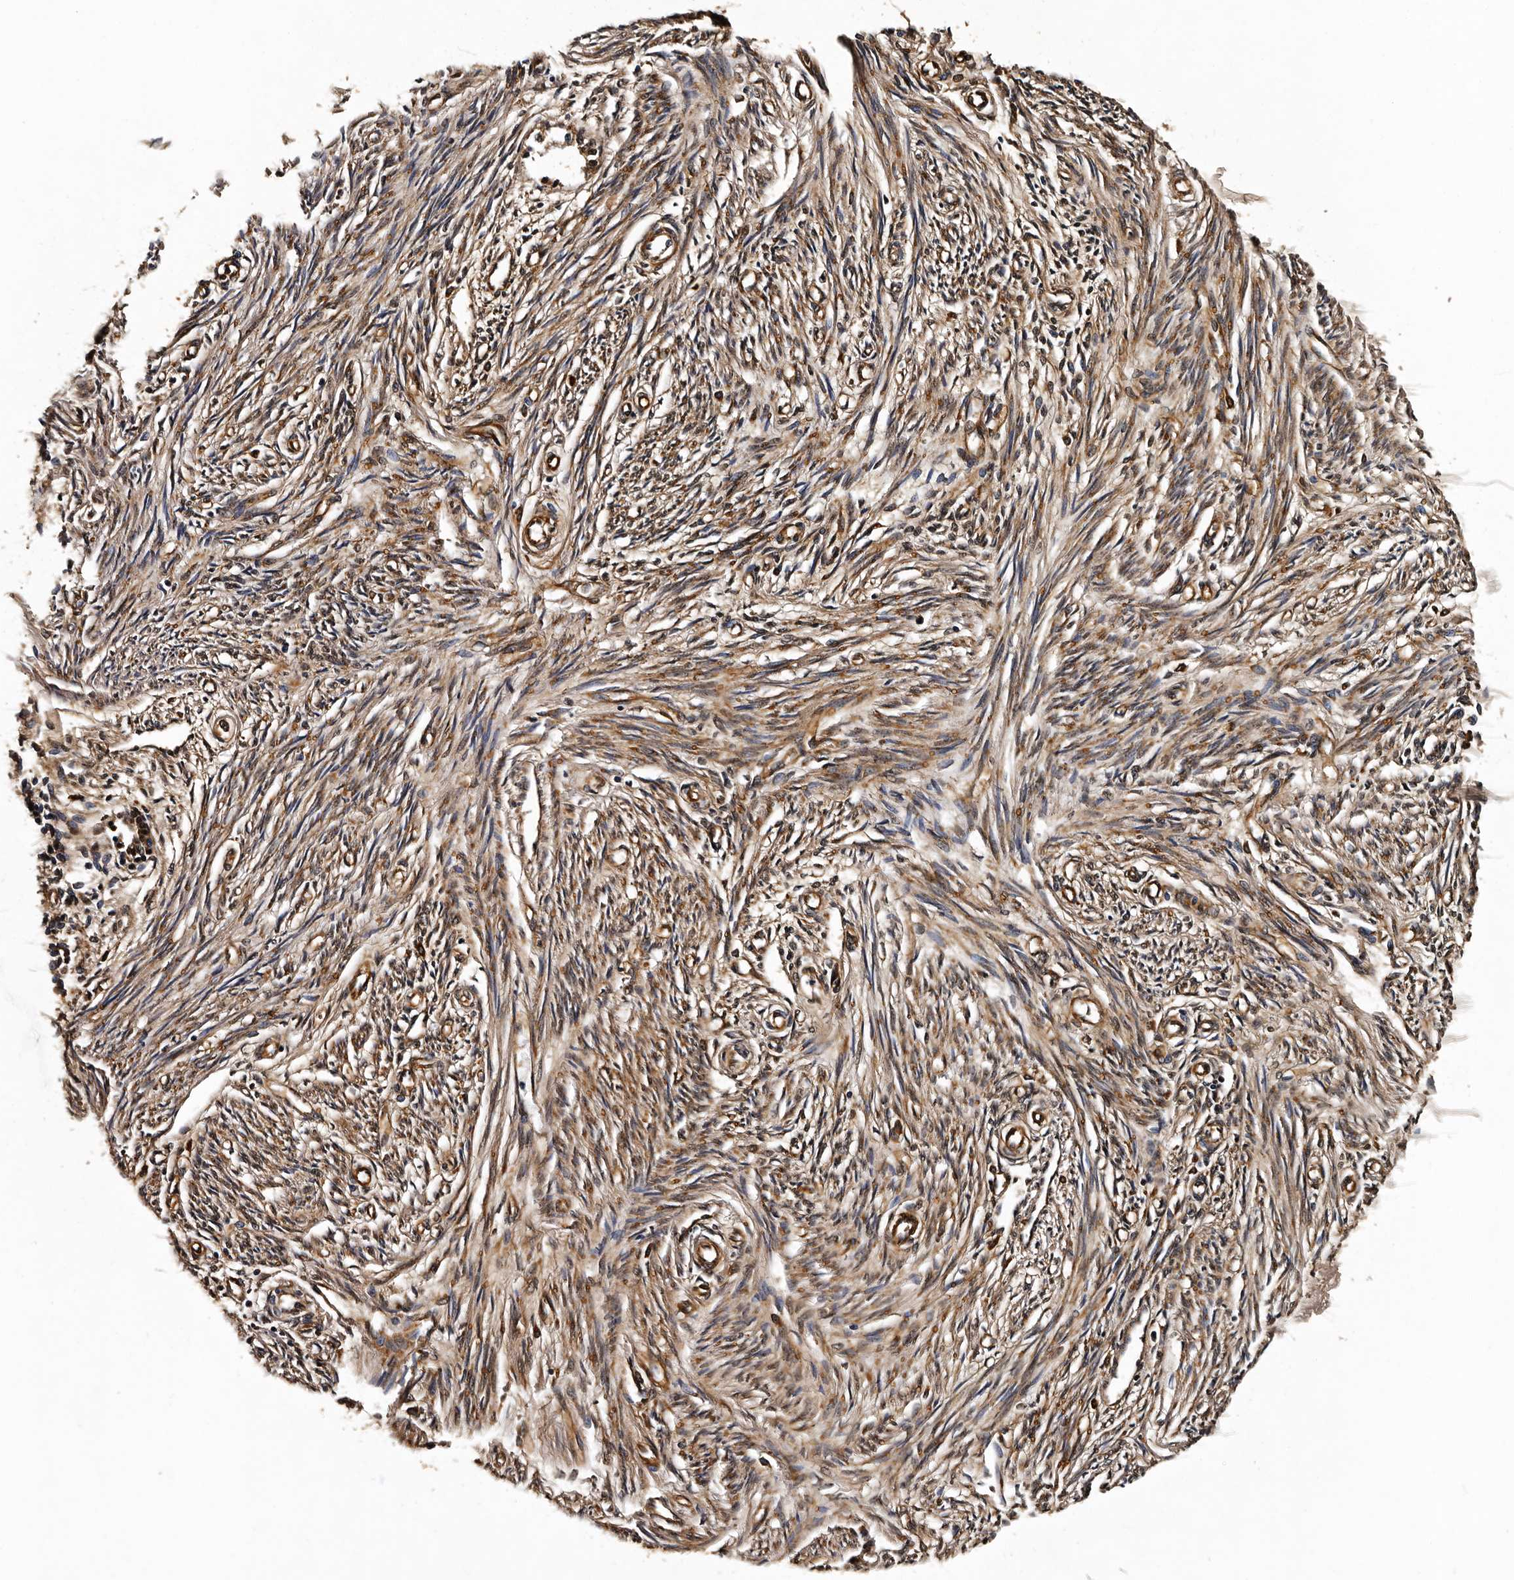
{"staining": {"intensity": "moderate", "quantity": "25%-75%", "location": "cytoplasmic/membranous"}, "tissue": "endometrium", "cell_type": "Cells in endometrial stroma", "image_type": "normal", "snomed": [{"axis": "morphology", "description": "Normal tissue, NOS"}, {"axis": "topography", "description": "Endometrium"}], "caption": "About 25%-75% of cells in endometrial stroma in unremarkable human endometrium demonstrate moderate cytoplasmic/membranous protein expression as visualized by brown immunohistochemical staining.", "gene": "CPNE3", "patient": {"sex": "female", "age": 56}}